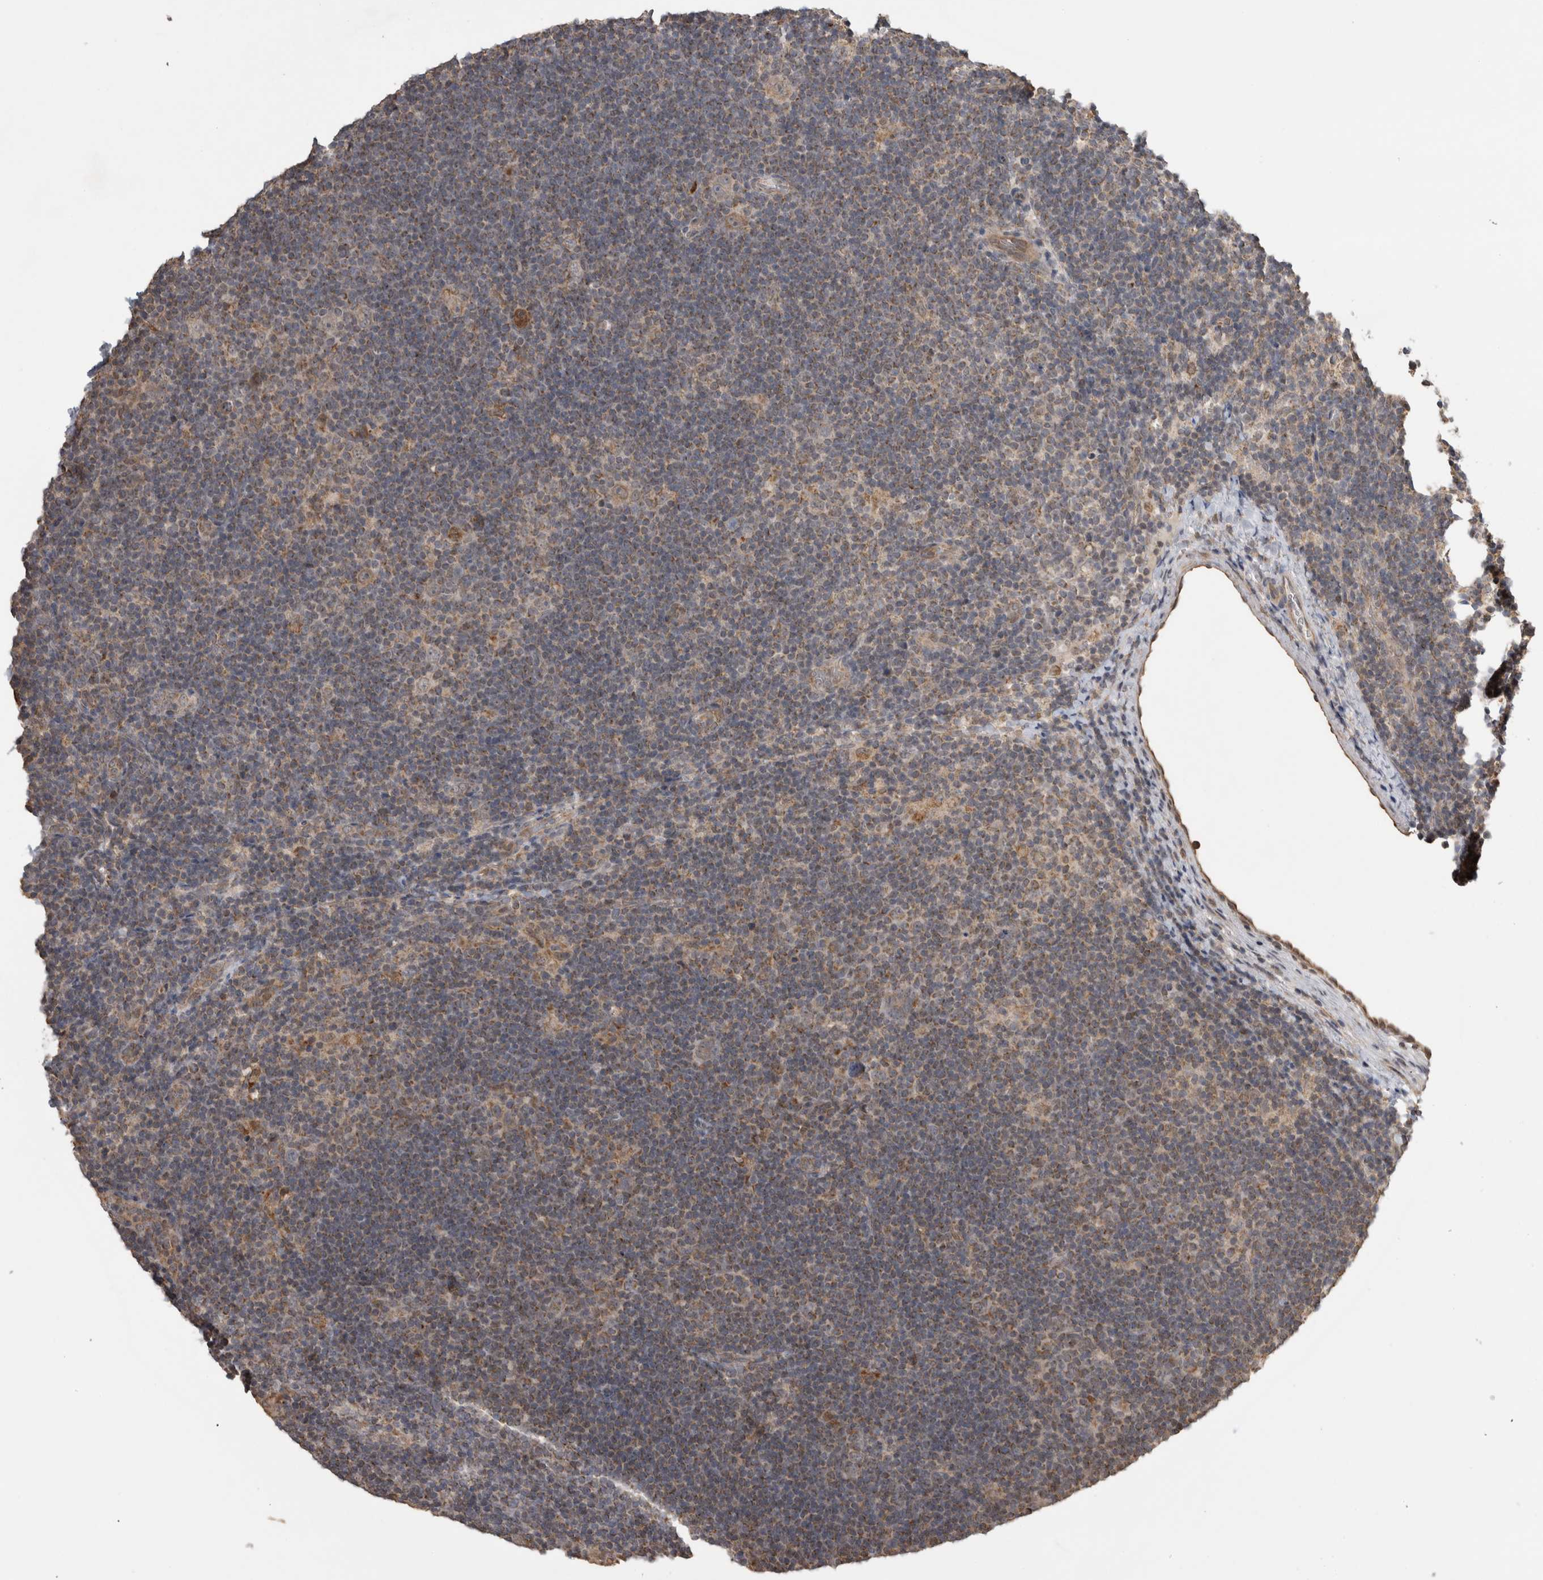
{"staining": {"intensity": "weak", "quantity": "25%-75%", "location": "cytoplasmic/membranous"}, "tissue": "lymphoma", "cell_type": "Tumor cells", "image_type": "cancer", "snomed": [{"axis": "morphology", "description": "Hodgkin's disease, NOS"}, {"axis": "topography", "description": "Lymph node"}], "caption": "Human Hodgkin's disease stained with a protein marker exhibits weak staining in tumor cells.", "gene": "KCNIP1", "patient": {"sex": "female", "age": 57}}